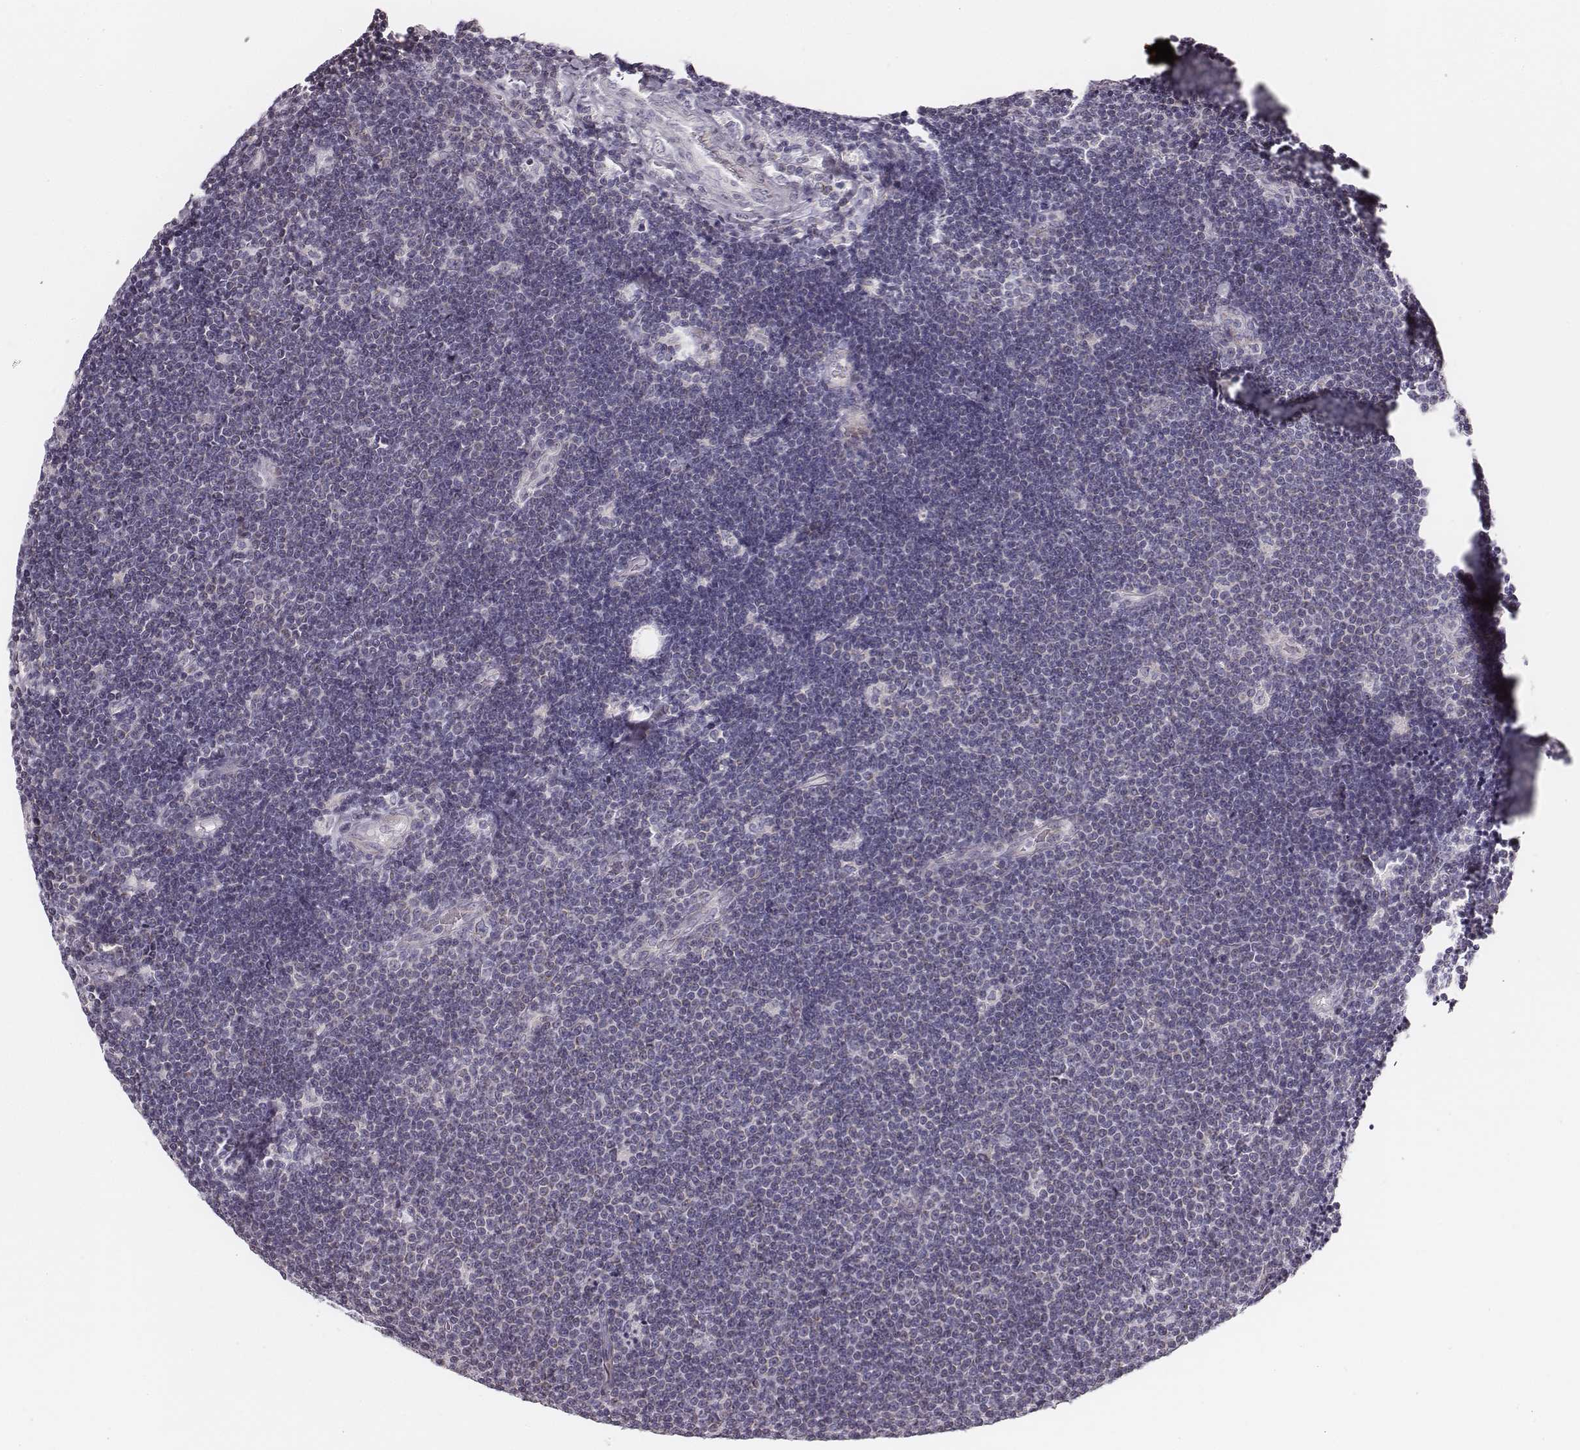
{"staining": {"intensity": "negative", "quantity": "none", "location": "none"}, "tissue": "lymphoma", "cell_type": "Tumor cells", "image_type": "cancer", "snomed": [{"axis": "morphology", "description": "Malignant lymphoma, non-Hodgkin's type, Low grade"}, {"axis": "topography", "description": "Brain"}], "caption": "Lymphoma was stained to show a protein in brown. There is no significant positivity in tumor cells. (DAB (3,3'-diaminobenzidine) immunohistochemistry with hematoxylin counter stain).", "gene": "UBL4B", "patient": {"sex": "female", "age": 66}}